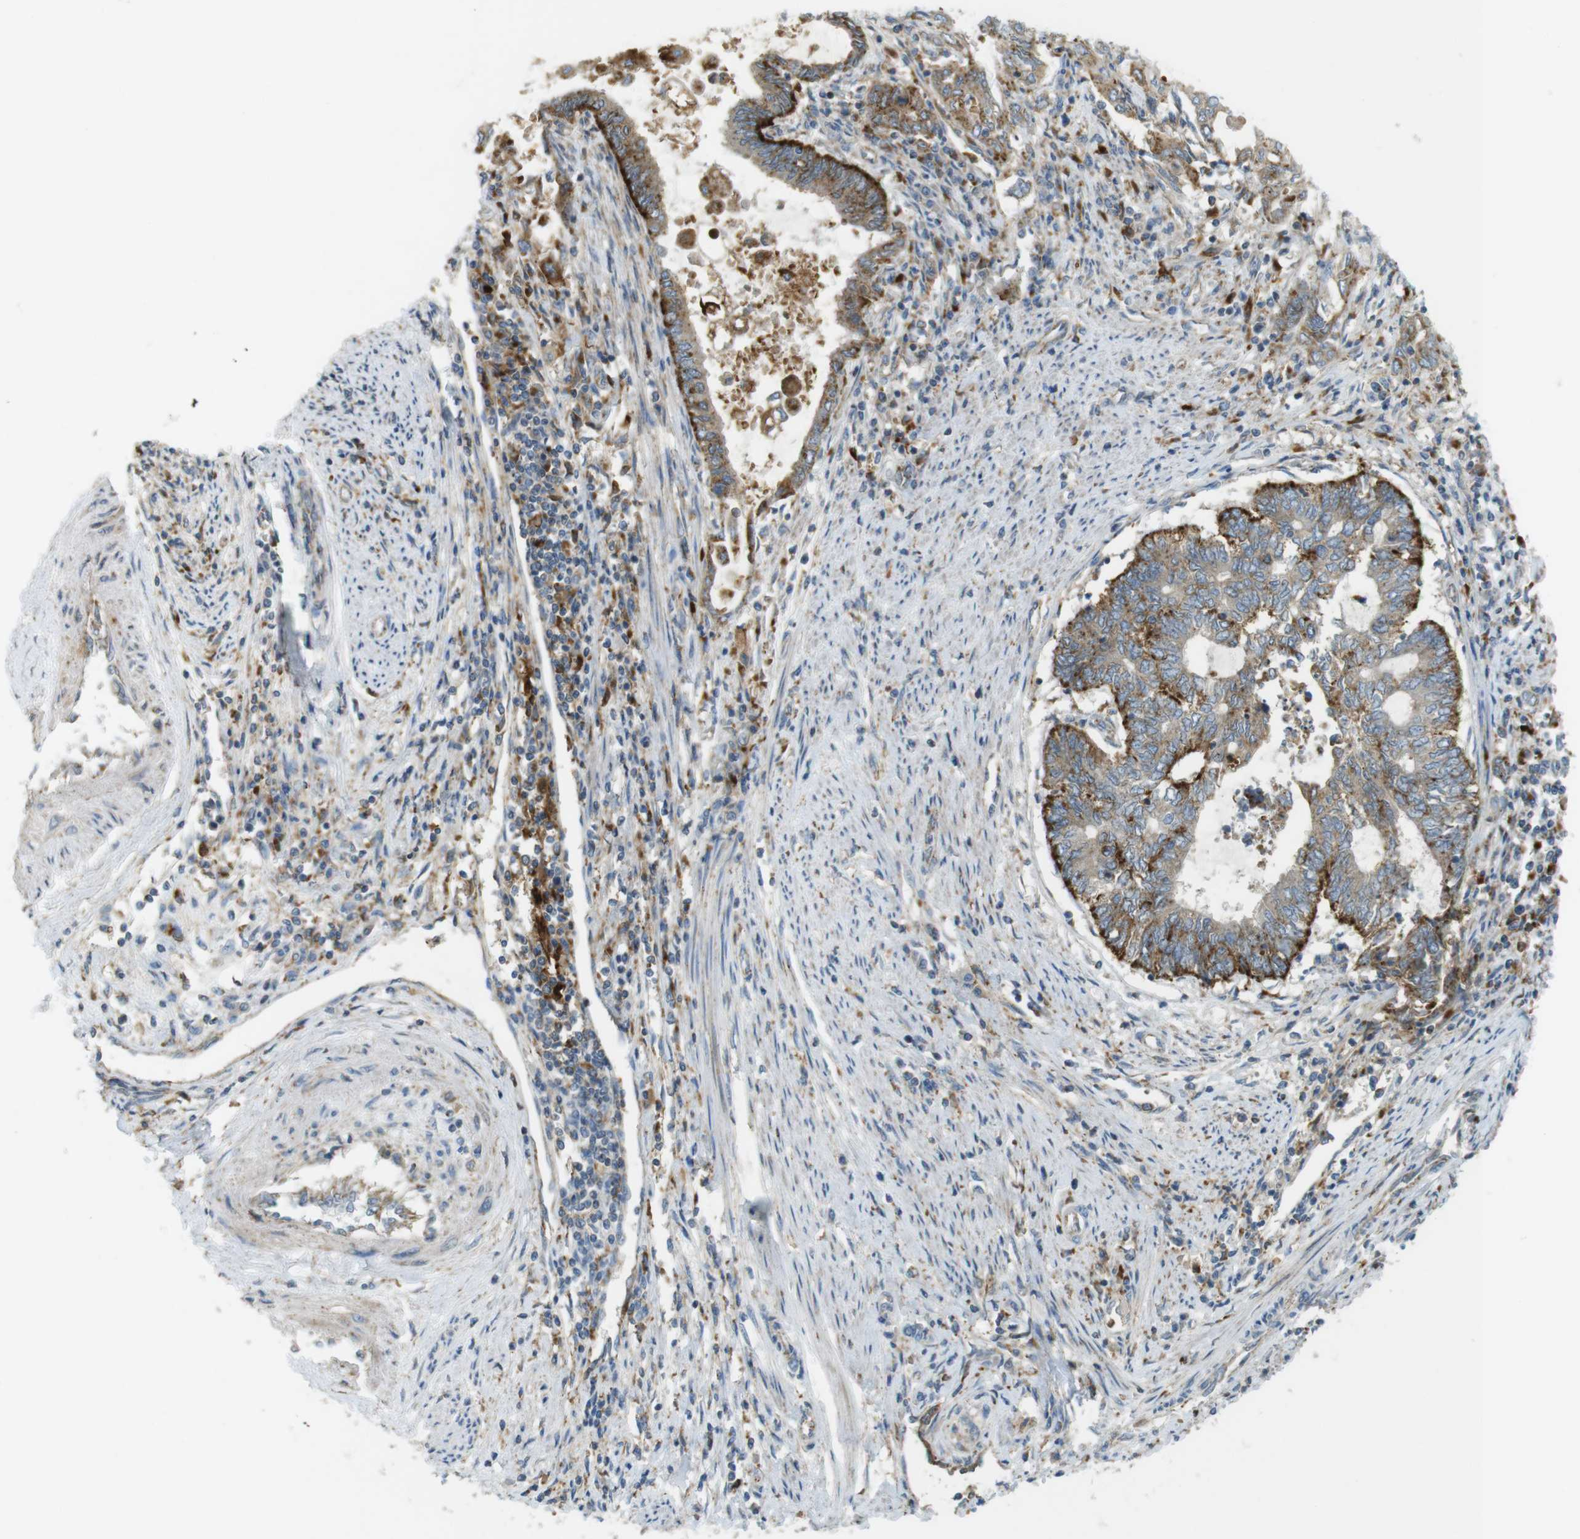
{"staining": {"intensity": "strong", "quantity": ">75%", "location": "cytoplasmic/membranous"}, "tissue": "endometrial cancer", "cell_type": "Tumor cells", "image_type": "cancer", "snomed": [{"axis": "morphology", "description": "Adenocarcinoma, NOS"}, {"axis": "topography", "description": "Uterus"}, {"axis": "topography", "description": "Endometrium"}], "caption": "Immunohistochemistry photomicrograph of adenocarcinoma (endometrial) stained for a protein (brown), which demonstrates high levels of strong cytoplasmic/membranous positivity in about >75% of tumor cells.", "gene": "LAMP1", "patient": {"sex": "female", "age": 70}}